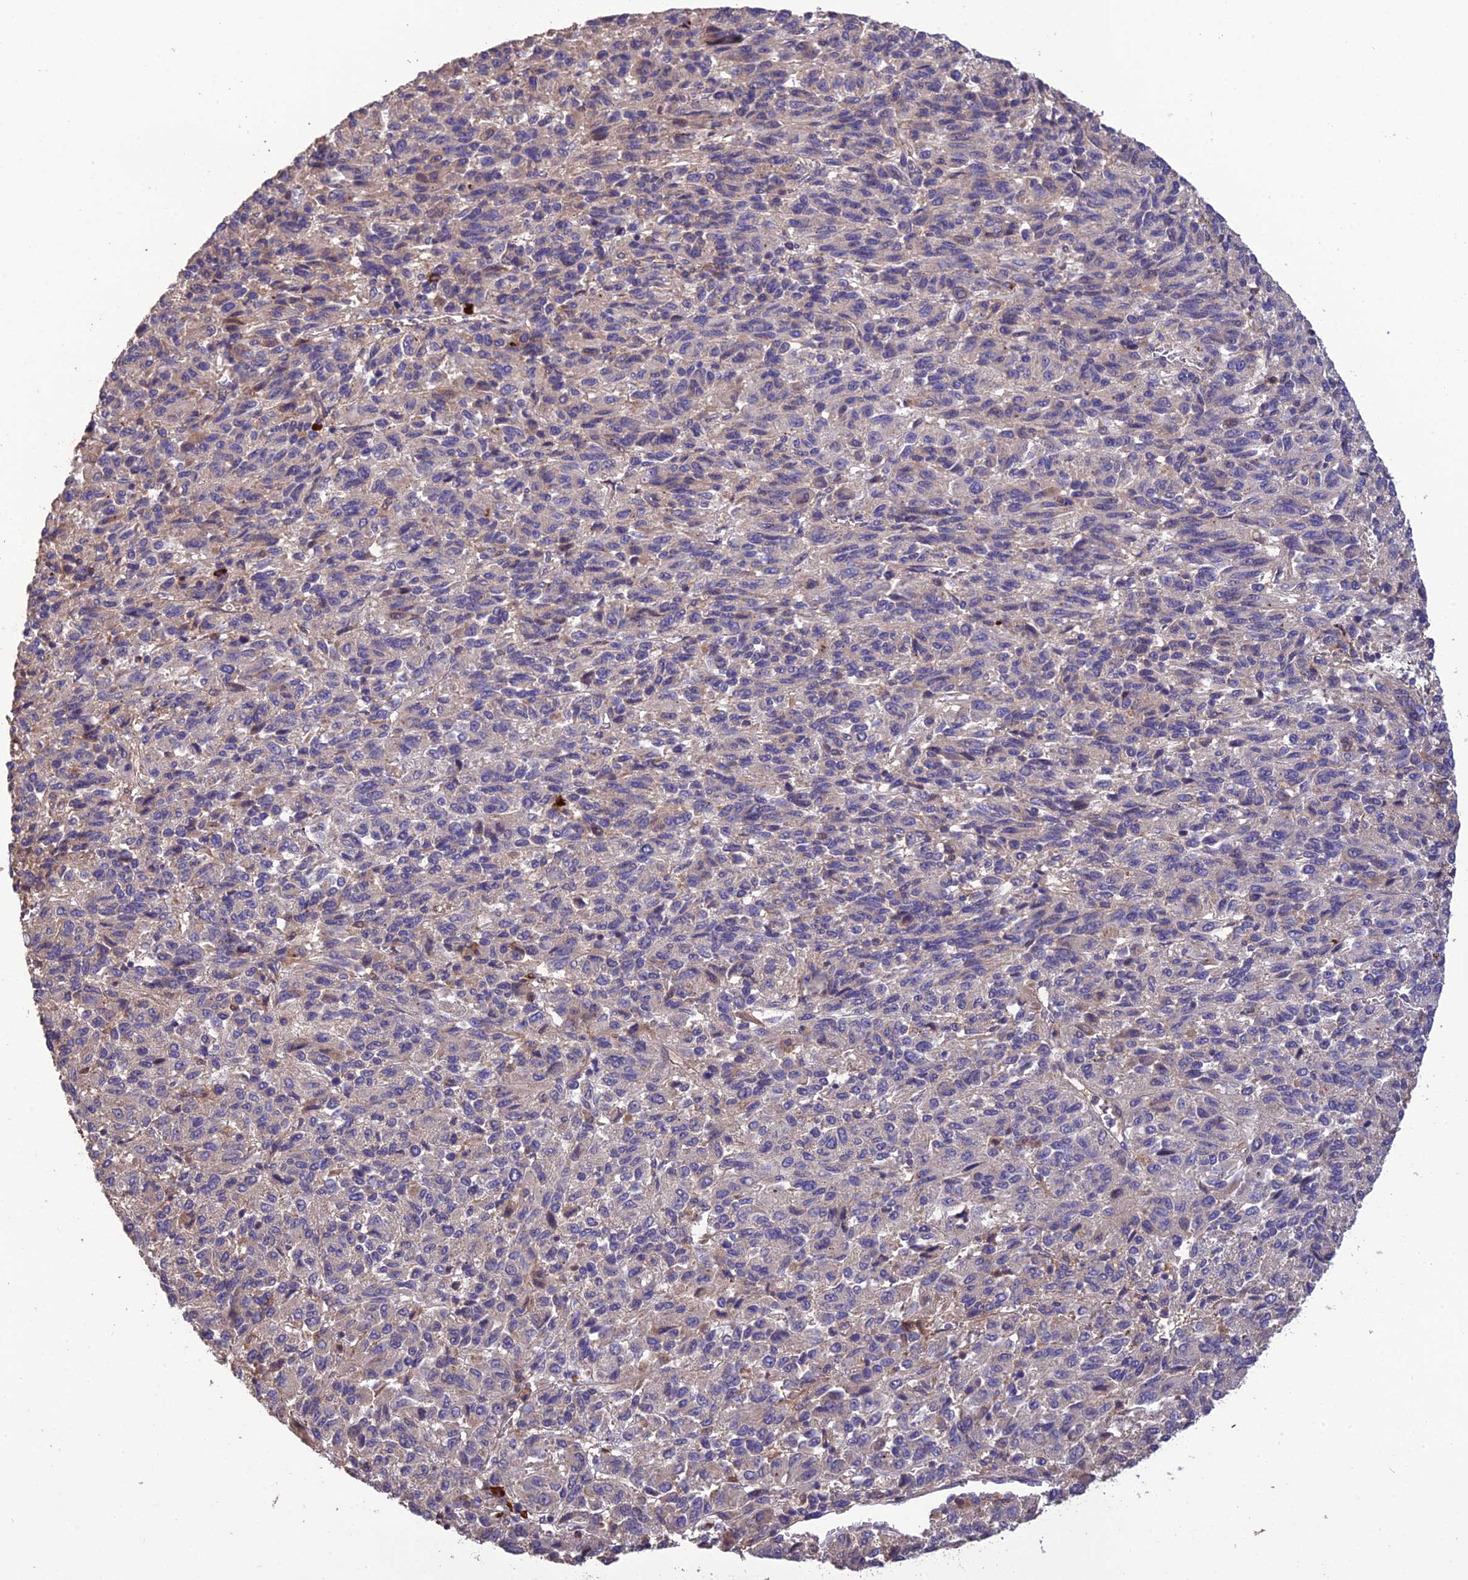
{"staining": {"intensity": "negative", "quantity": "none", "location": "none"}, "tissue": "melanoma", "cell_type": "Tumor cells", "image_type": "cancer", "snomed": [{"axis": "morphology", "description": "Malignant melanoma, Metastatic site"}, {"axis": "topography", "description": "Lung"}], "caption": "The image reveals no significant expression in tumor cells of malignant melanoma (metastatic site).", "gene": "MIOS", "patient": {"sex": "male", "age": 64}}